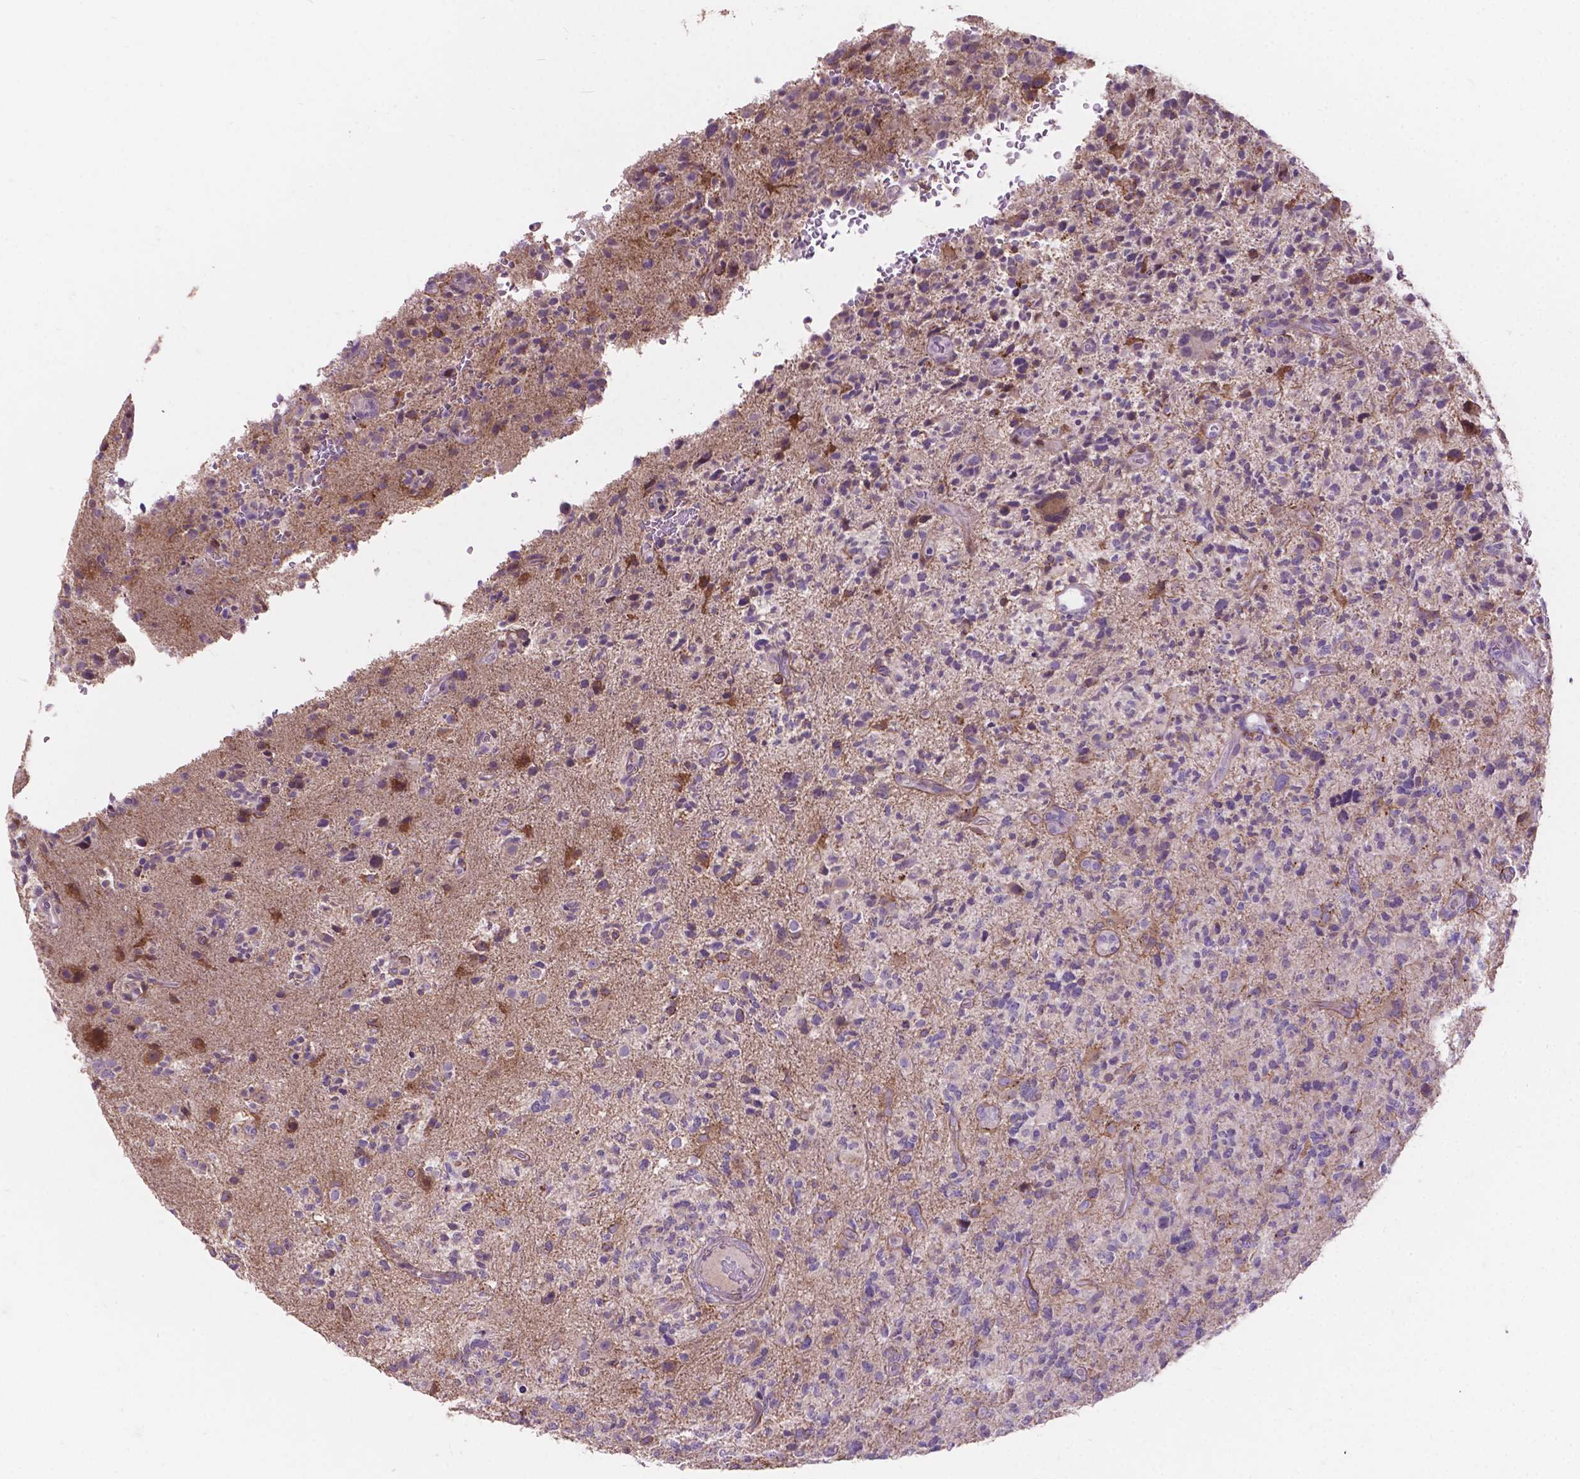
{"staining": {"intensity": "negative", "quantity": "none", "location": "none"}, "tissue": "glioma", "cell_type": "Tumor cells", "image_type": "cancer", "snomed": [{"axis": "morphology", "description": "Glioma, malignant, High grade"}, {"axis": "topography", "description": "Brain"}], "caption": "Malignant glioma (high-grade) was stained to show a protein in brown. There is no significant expression in tumor cells. (Stains: DAB immunohistochemistry (IHC) with hematoxylin counter stain, Microscopy: brightfield microscopy at high magnification).", "gene": "MYH14", "patient": {"sex": "female", "age": 71}}